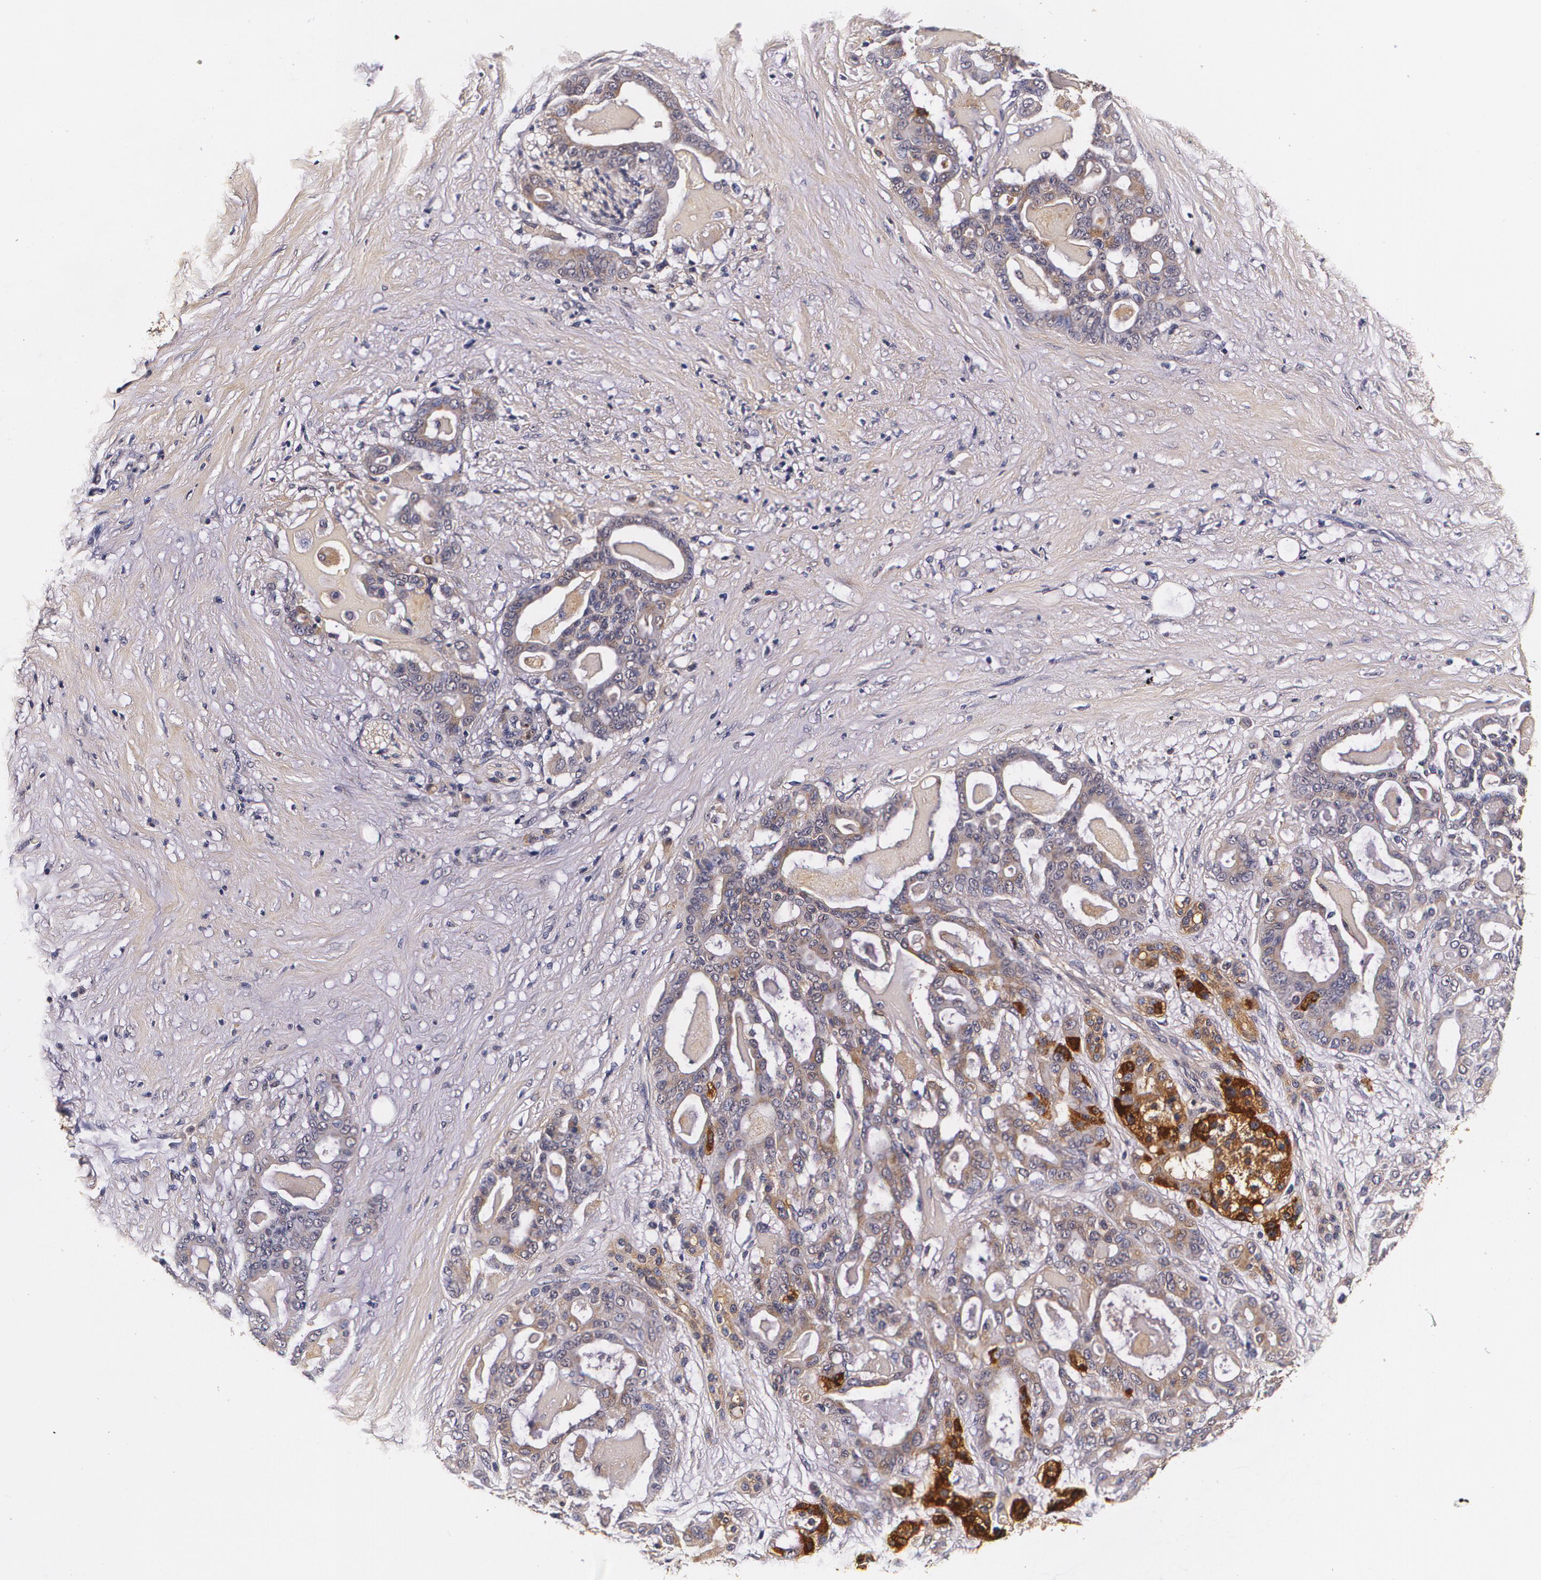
{"staining": {"intensity": "weak", "quantity": ">75%", "location": "cytoplasmic/membranous"}, "tissue": "pancreatic cancer", "cell_type": "Tumor cells", "image_type": "cancer", "snomed": [{"axis": "morphology", "description": "Adenocarcinoma, NOS"}, {"axis": "topography", "description": "Pancreas"}], "caption": "Immunohistochemical staining of human pancreatic cancer exhibits low levels of weak cytoplasmic/membranous protein expression in about >75% of tumor cells.", "gene": "TTR", "patient": {"sex": "male", "age": 63}}